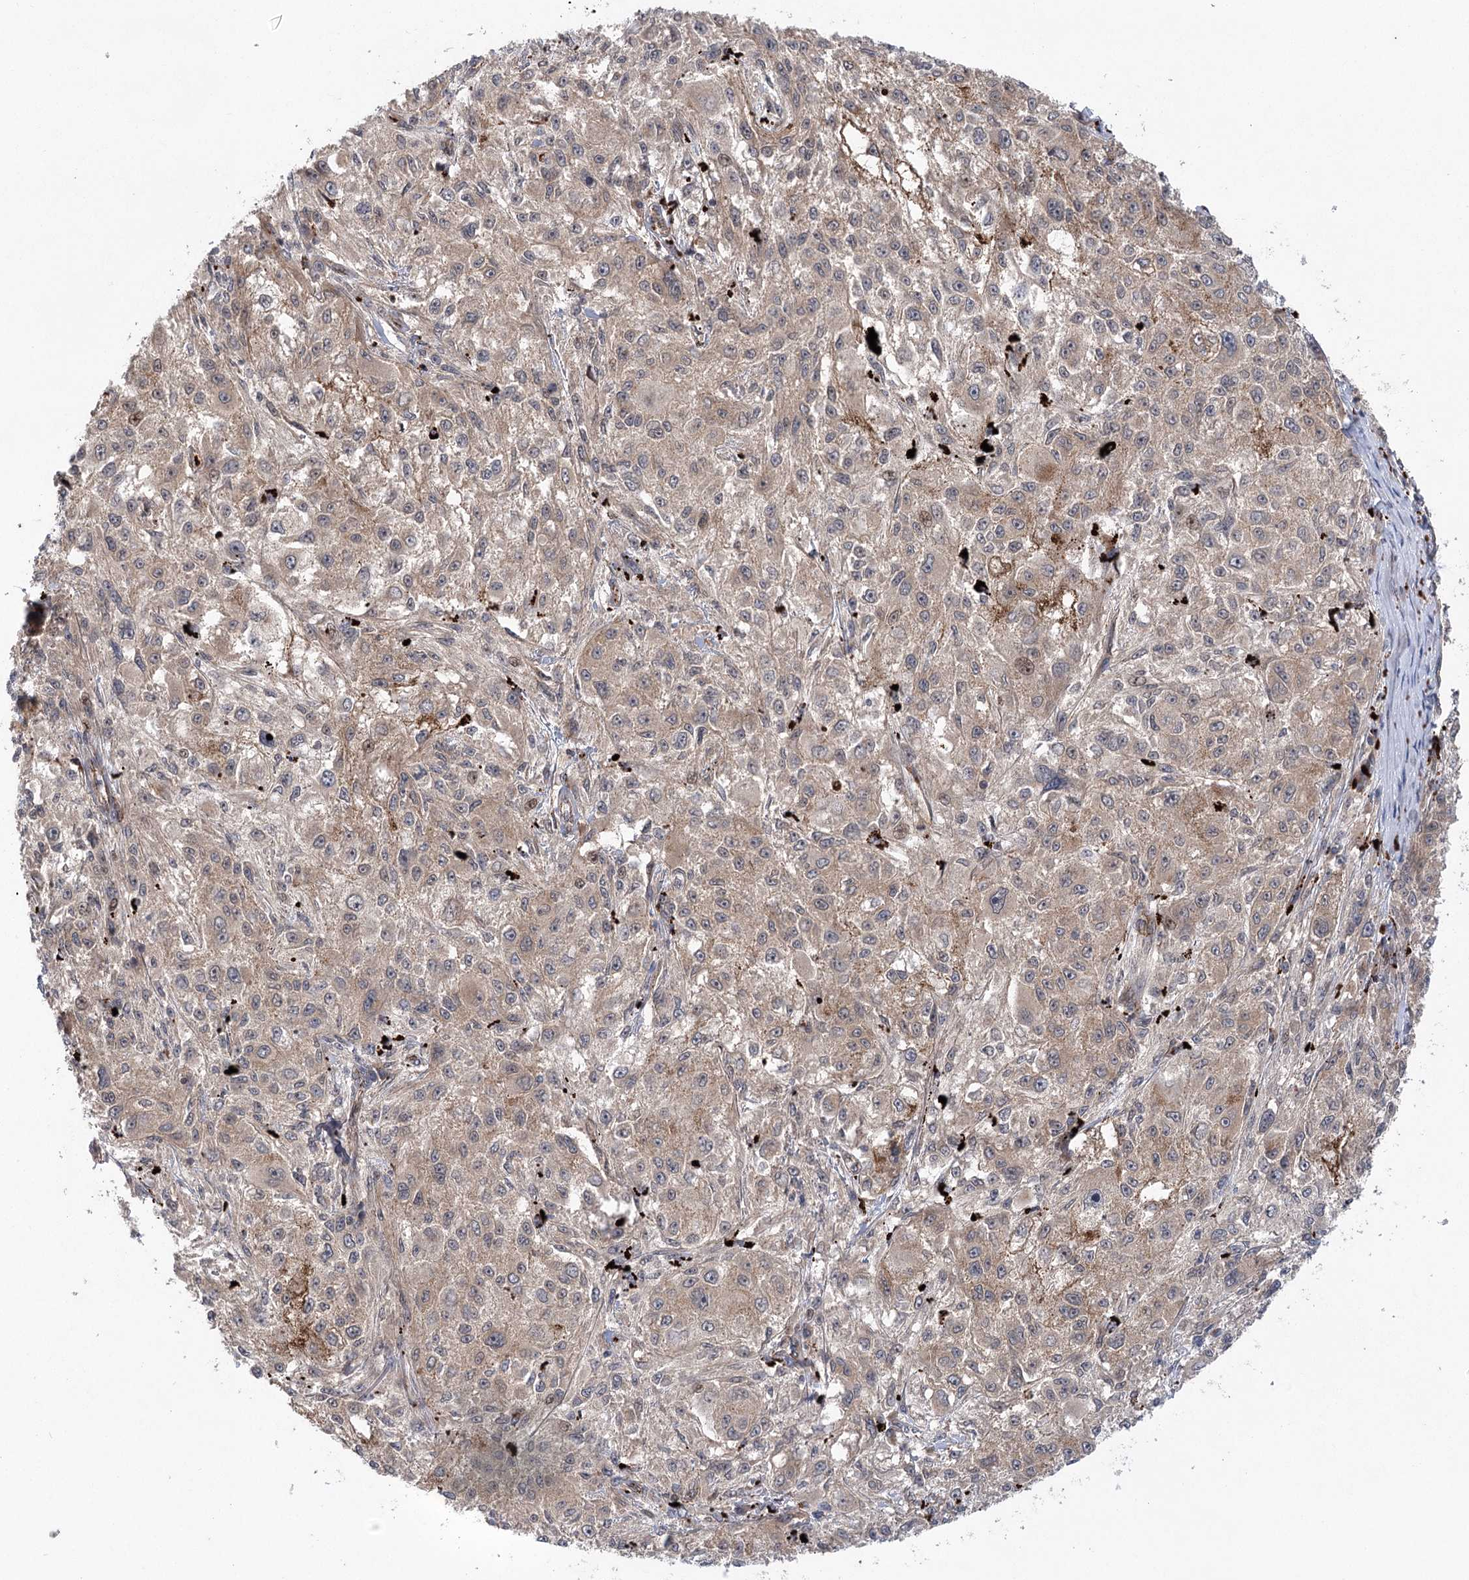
{"staining": {"intensity": "weak", "quantity": "25%-75%", "location": "cytoplasmic/membranous"}, "tissue": "melanoma", "cell_type": "Tumor cells", "image_type": "cancer", "snomed": [{"axis": "morphology", "description": "Necrosis, NOS"}, {"axis": "morphology", "description": "Malignant melanoma, NOS"}, {"axis": "topography", "description": "Skin"}], "caption": "The photomicrograph exhibits staining of malignant melanoma, revealing weak cytoplasmic/membranous protein staining (brown color) within tumor cells.", "gene": "METTL24", "patient": {"sex": "female", "age": 87}}